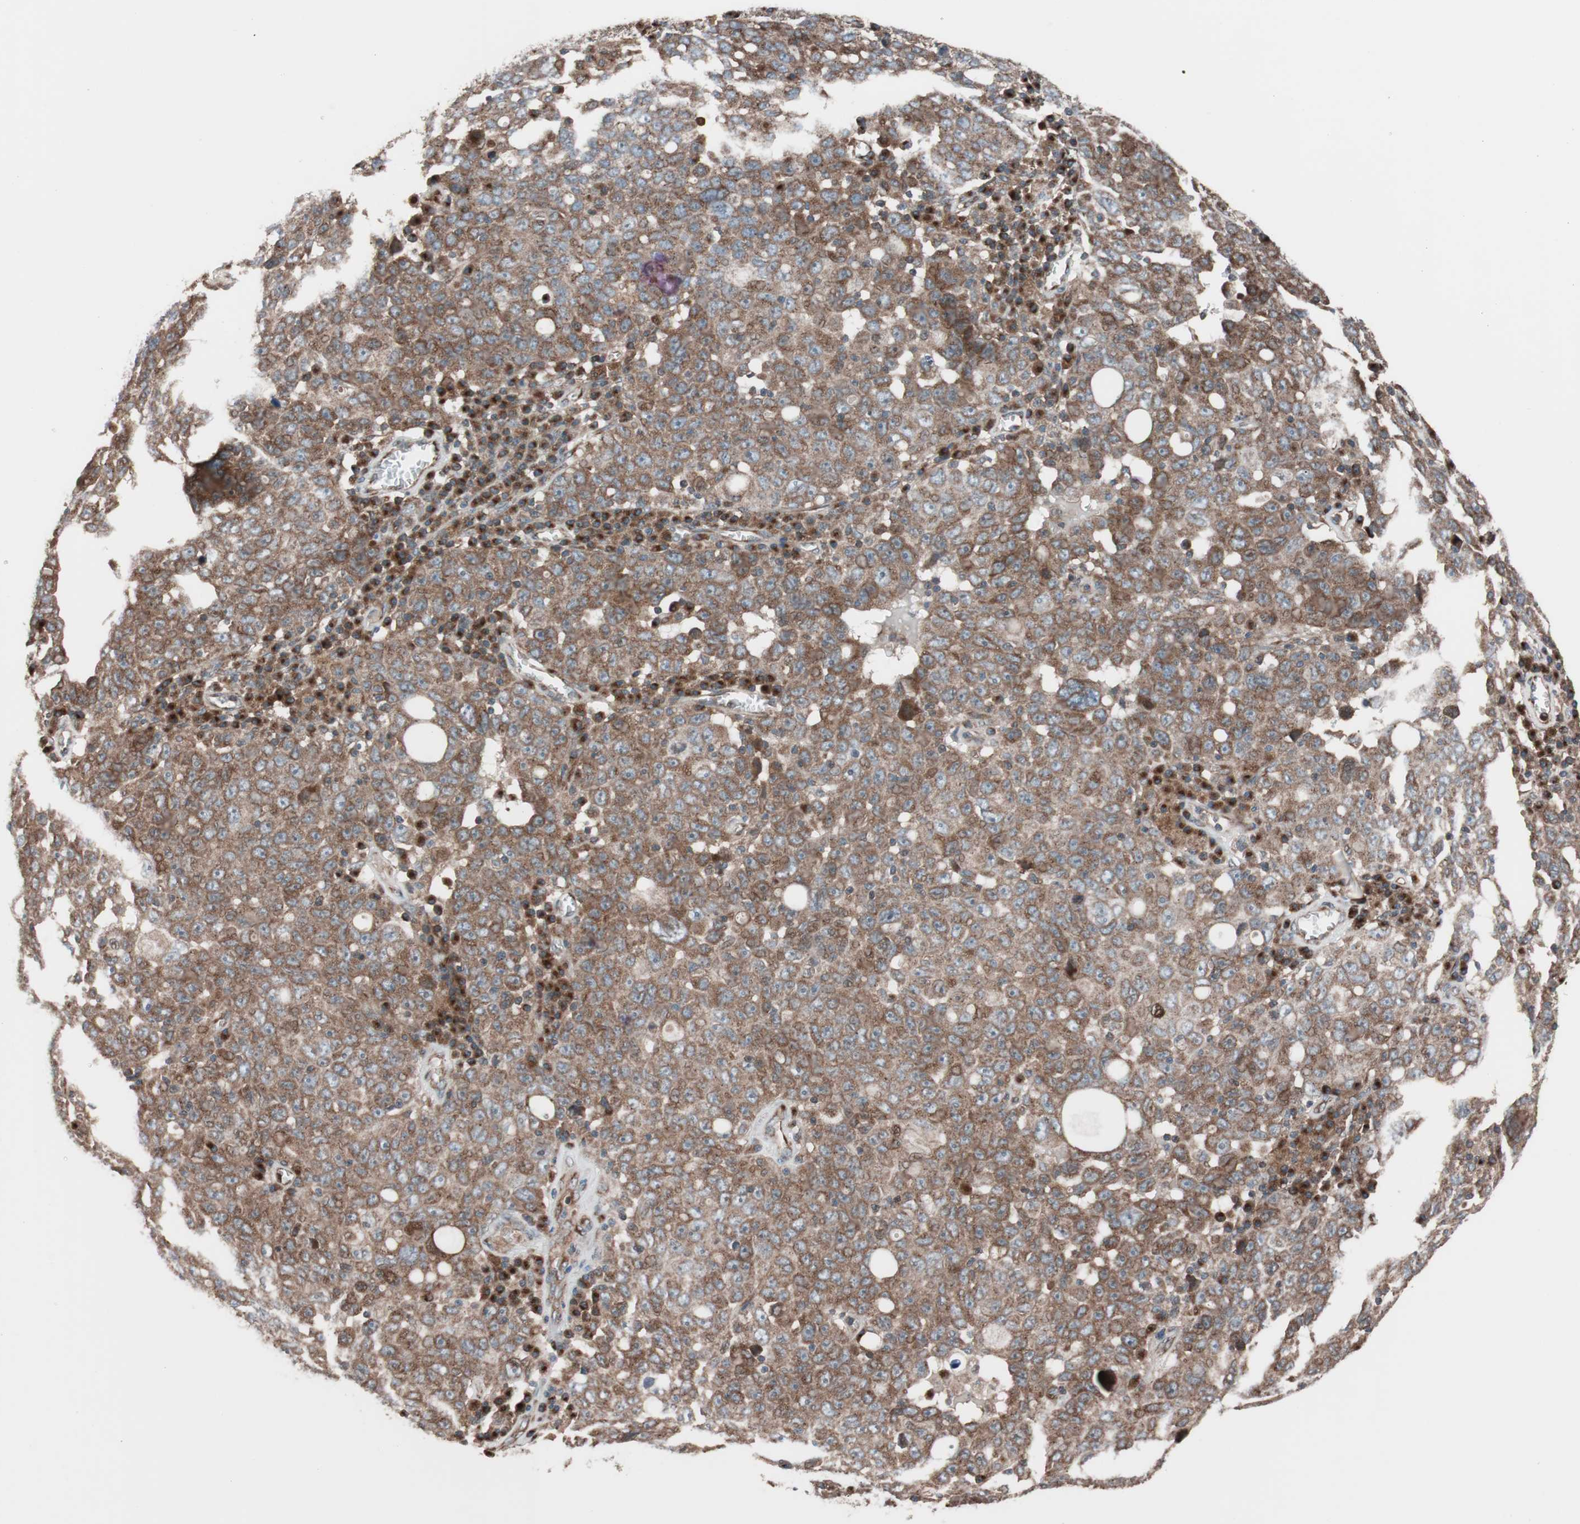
{"staining": {"intensity": "moderate", "quantity": ">75%", "location": "cytoplasmic/membranous"}, "tissue": "ovarian cancer", "cell_type": "Tumor cells", "image_type": "cancer", "snomed": [{"axis": "morphology", "description": "Carcinoma, endometroid"}, {"axis": "topography", "description": "Ovary"}], "caption": "Ovarian cancer (endometroid carcinoma) was stained to show a protein in brown. There is medium levels of moderate cytoplasmic/membranous staining in about >75% of tumor cells.", "gene": "SEC31A", "patient": {"sex": "female", "age": 62}}